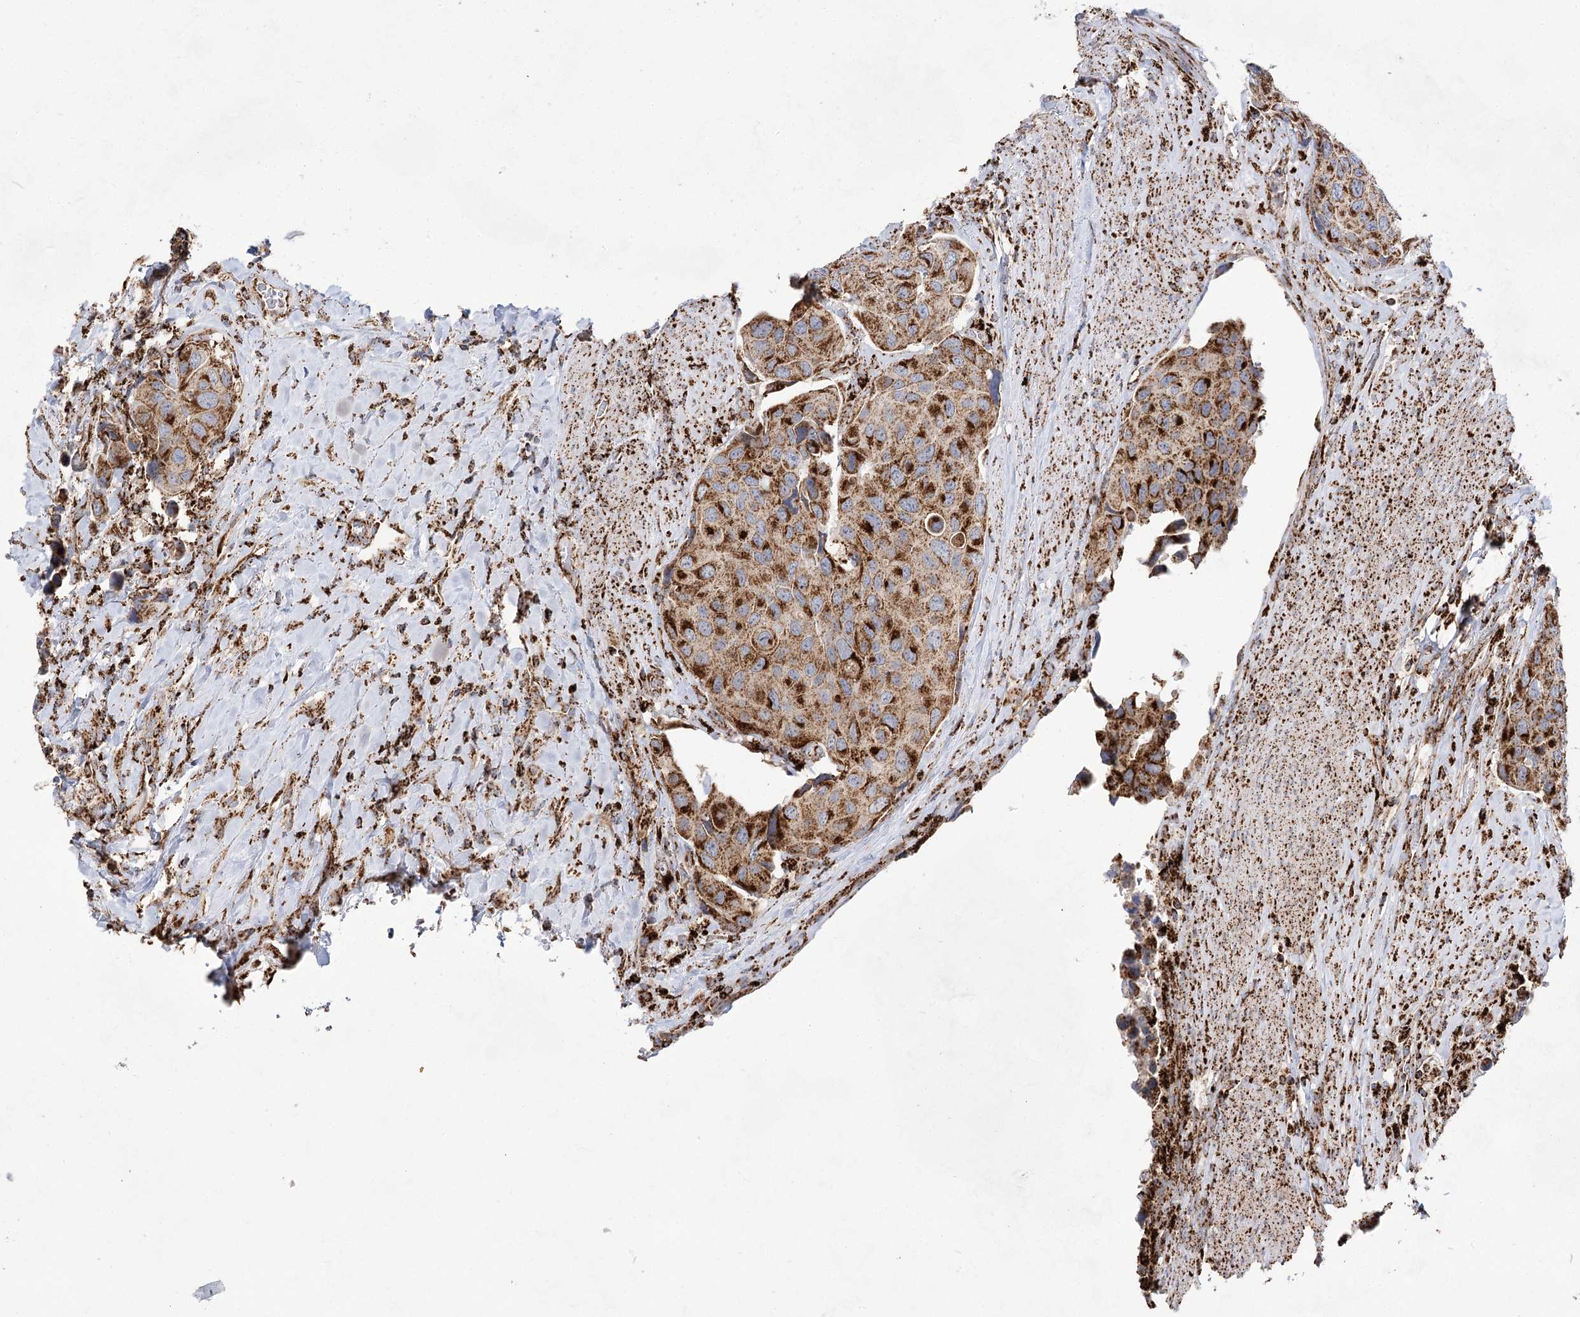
{"staining": {"intensity": "strong", "quantity": ">75%", "location": "cytoplasmic/membranous"}, "tissue": "urothelial cancer", "cell_type": "Tumor cells", "image_type": "cancer", "snomed": [{"axis": "morphology", "description": "Urothelial carcinoma, High grade"}, {"axis": "topography", "description": "Urinary bladder"}], "caption": "Immunohistochemical staining of urothelial cancer shows high levels of strong cytoplasmic/membranous positivity in approximately >75% of tumor cells.", "gene": "NADK2", "patient": {"sex": "male", "age": 74}}